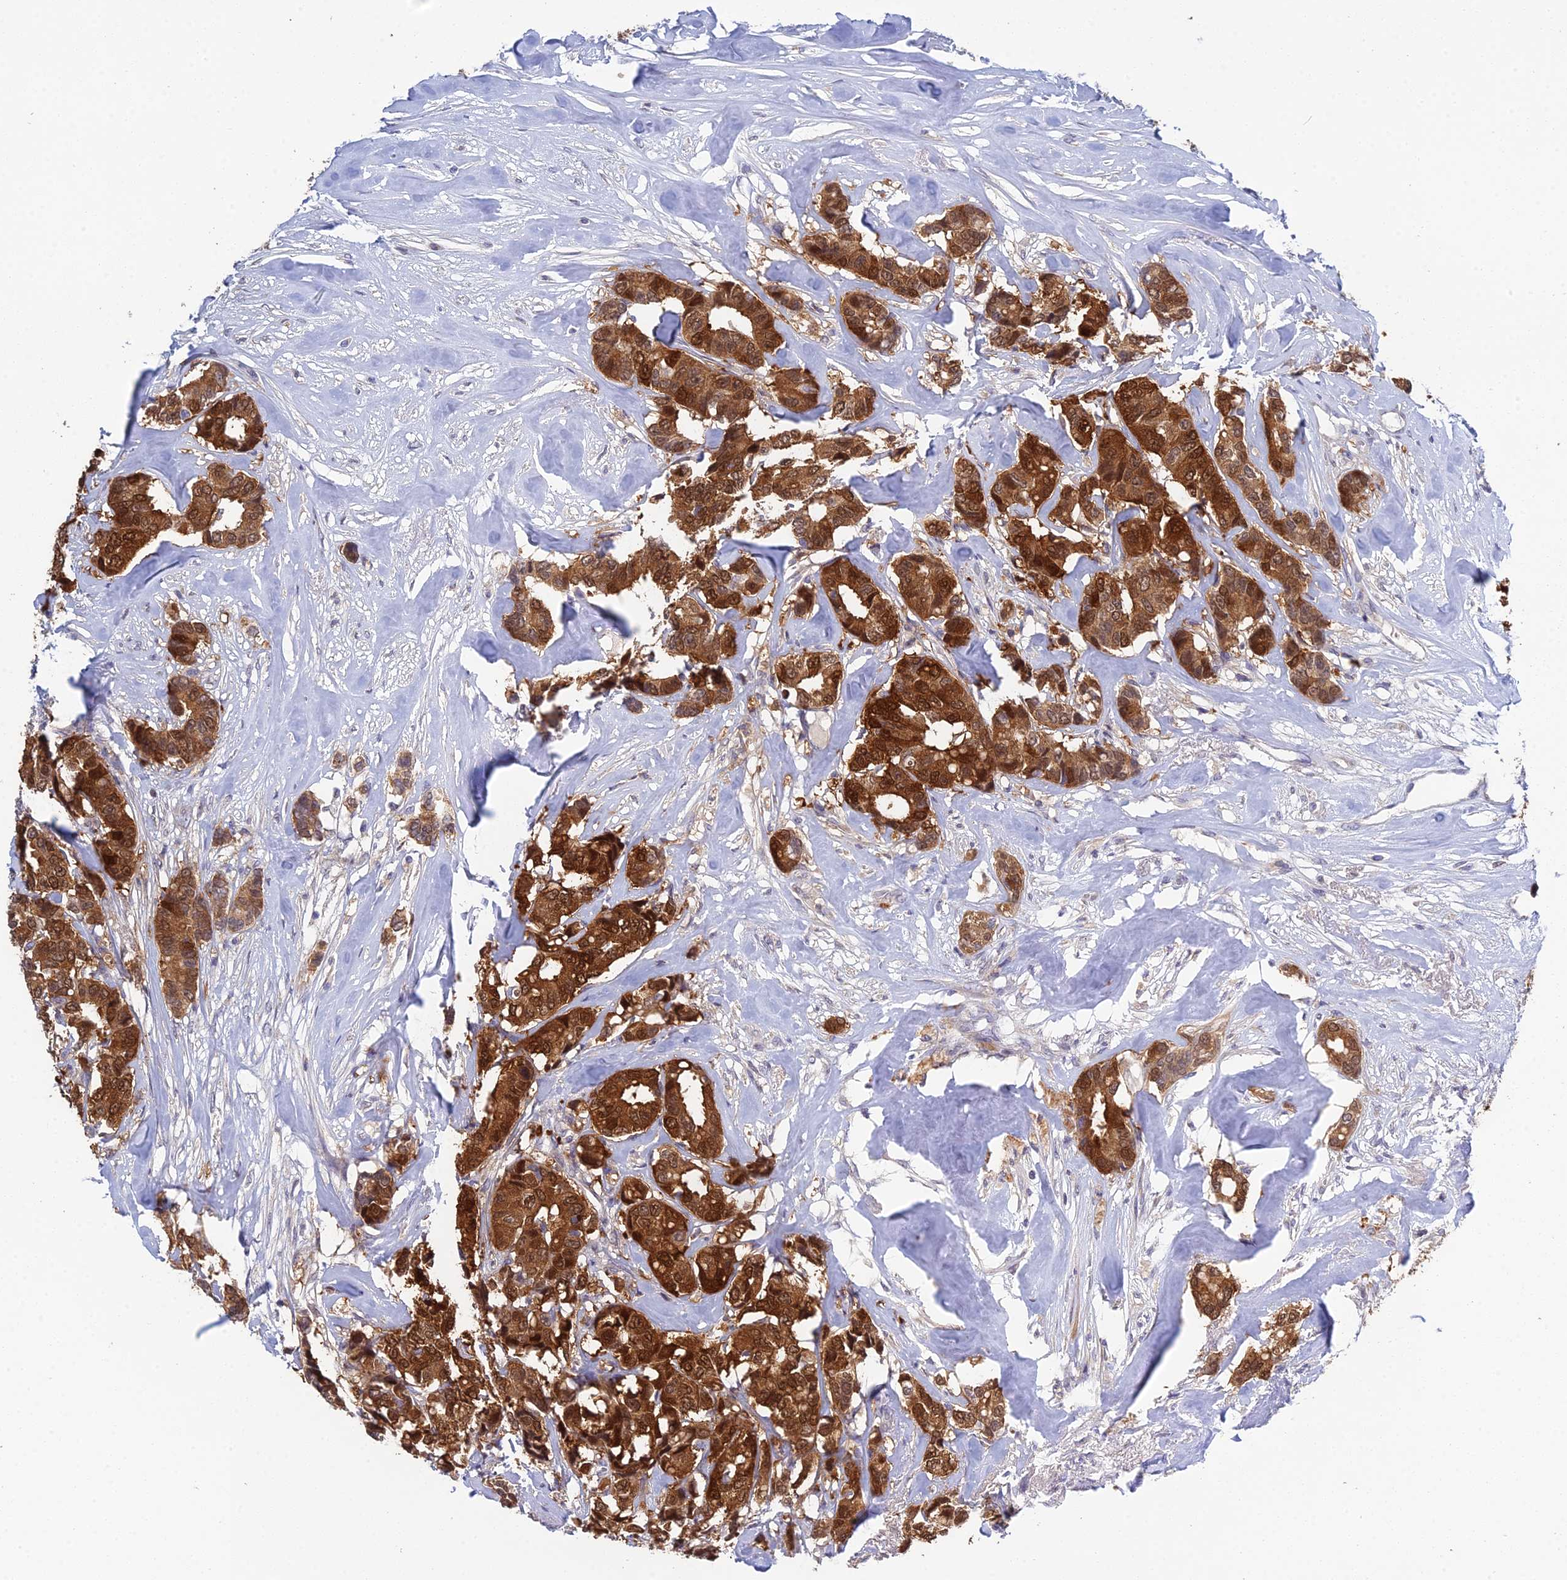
{"staining": {"intensity": "strong", "quantity": ">75%", "location": "cytoplasmic/membranous,nuclear"}, "tissue": "breast cancer", "cell_type": "Tumor cells", "image_type": "cancer", "snomed": [{"axis": "morphology", "description": "Duct carcinoma"}, {"axis": "topography", "description": "Breast"}], "caption": "IHC of human breast cancer (intraductal carcinoma) displays high levels of strong cytoplasmic/membranous and nuclear positivity in approximately >75% of tumor cells.", "gene": "ELOA2", "patient": {"sex": "female", "age": 87}}